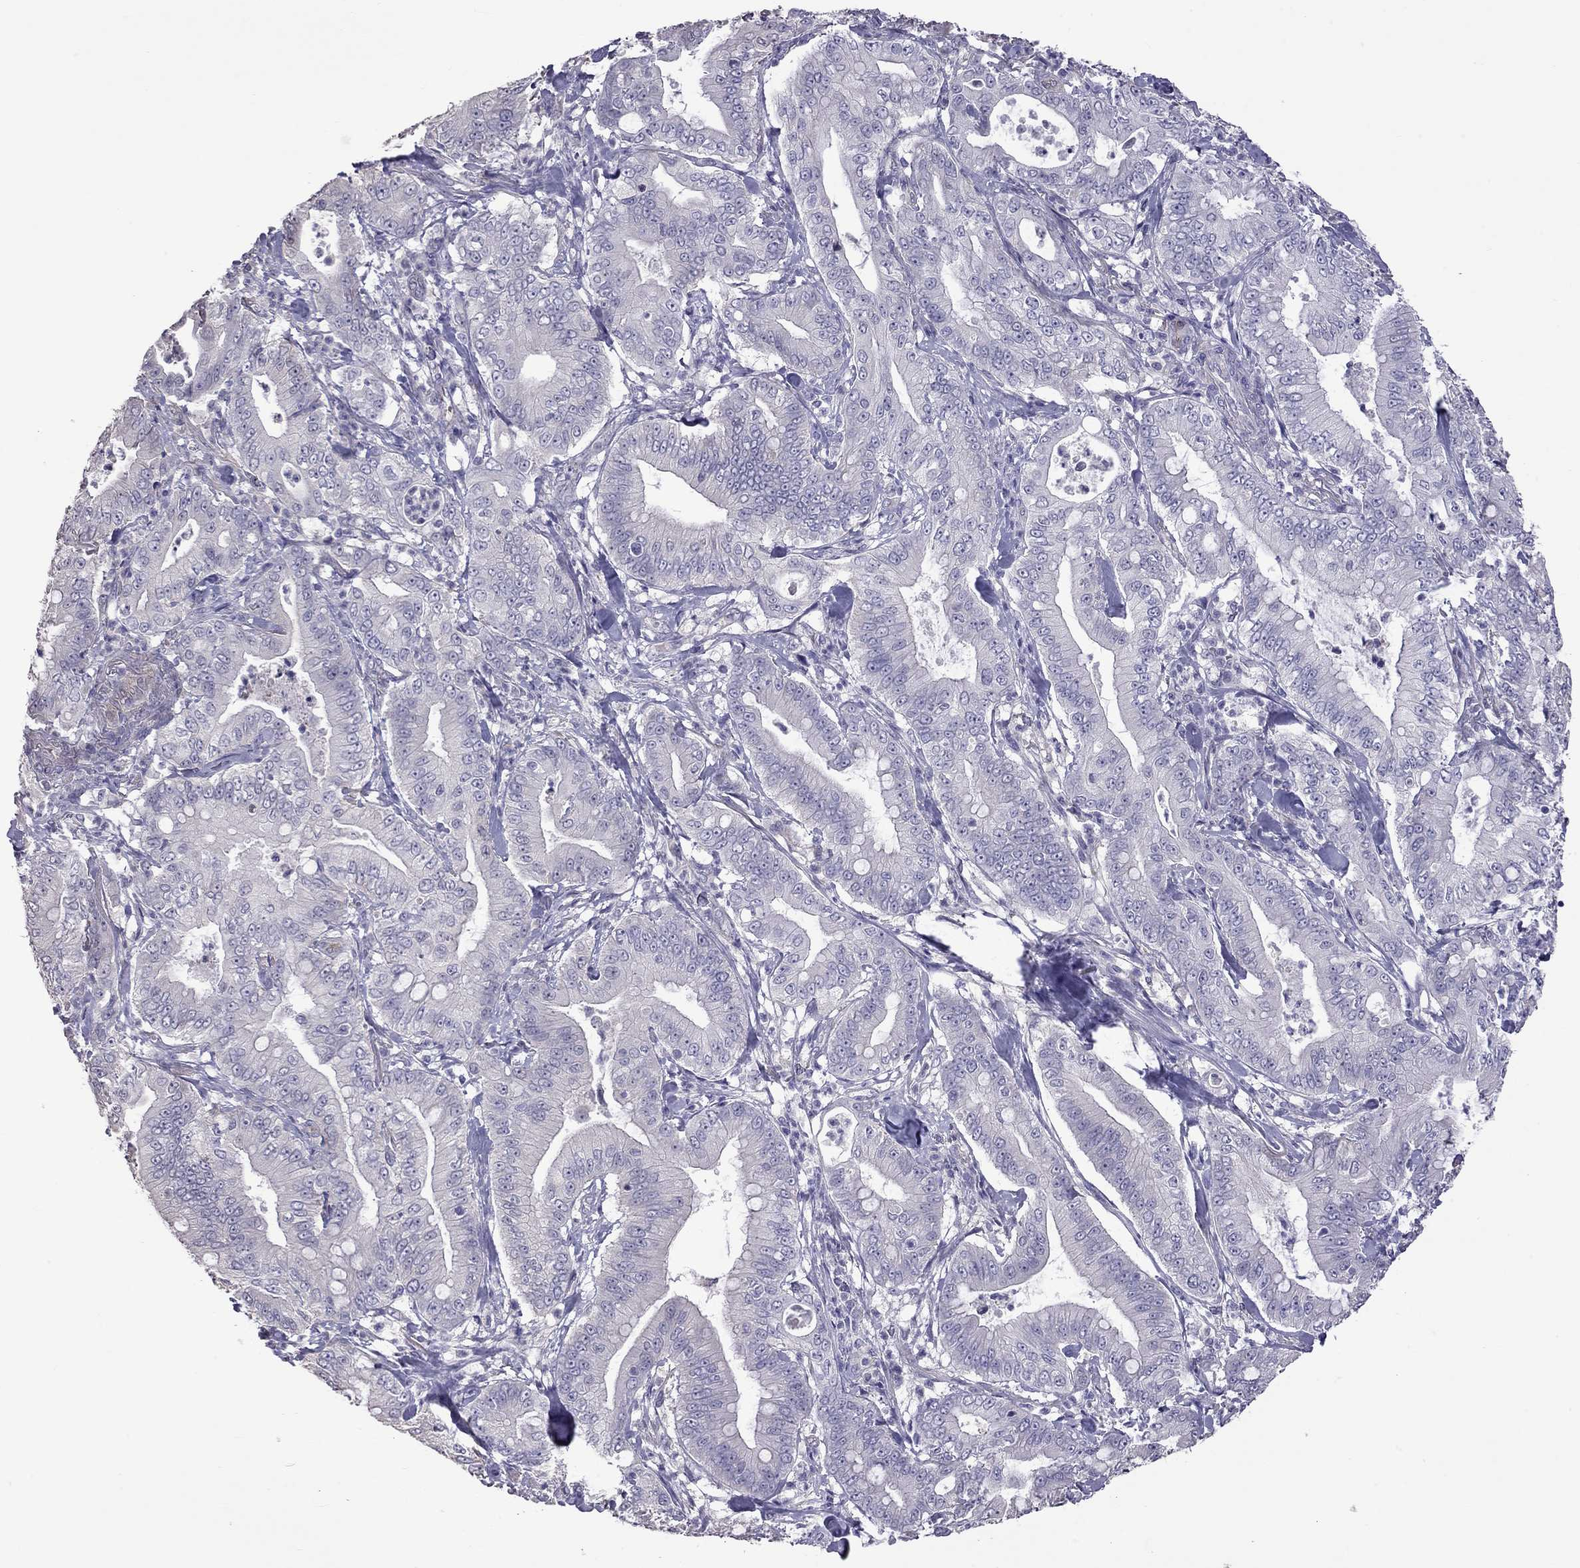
{"staining": {"intensity": "negative", "quantity": "none", "location": "none"}, "tissue": "pancreatic cancer", "cell_type": "Tumor cells", "image_type": "cancer", "snomed": [{"axis": "morphology", "description": "Adenocarcinoma, NOS"}, {"axis": "topography", "description": "Pancreas"}], "caption": "Tumor cells are negative for protein expression in human pancreatic cancer. (Immunohistochemistry (ihc), brightfield microscopy, high magnification).", "gene": "FEZ1", "patient": {"sex": "male", "age": 71}}